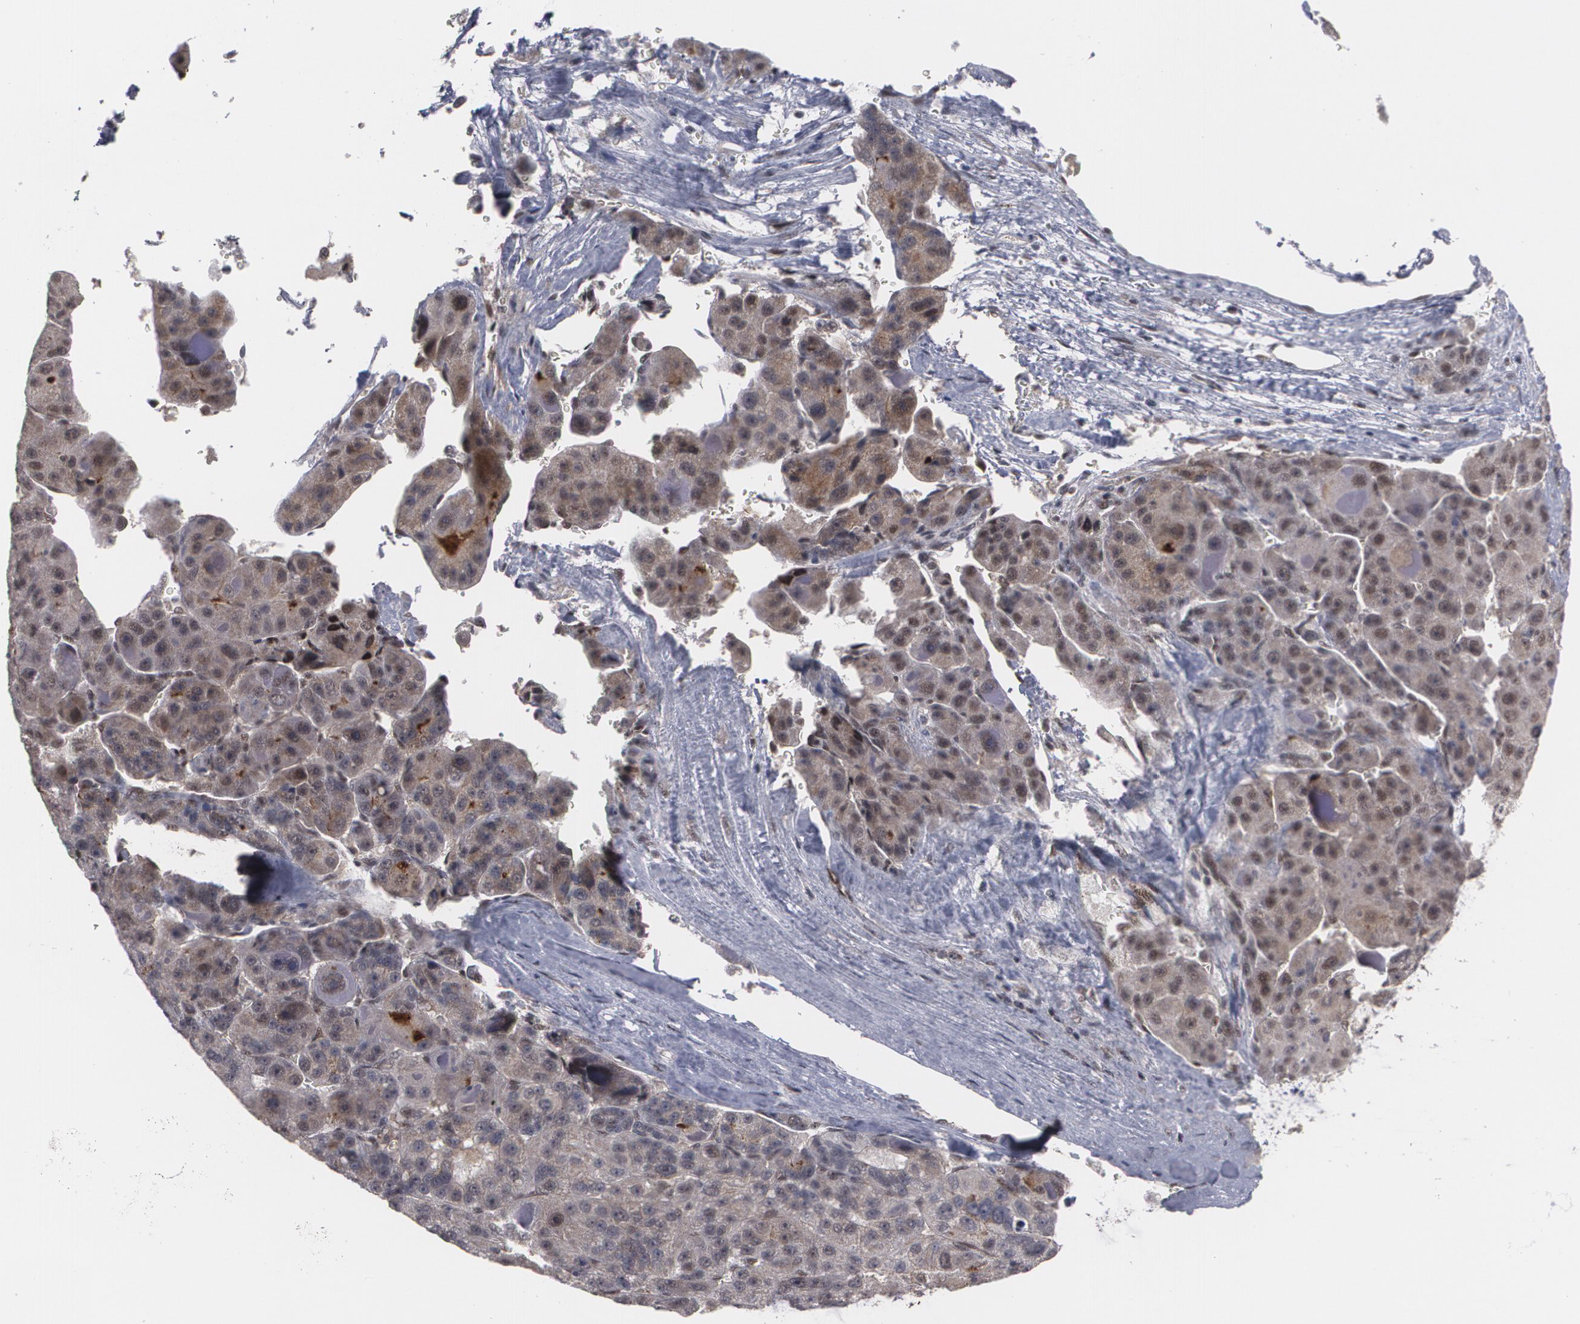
{"staining": {"intensity": "moderate", "quantity": ">75%", "location": "nuclear"}, "tissue": "liver cancer", "cell_type": "Tumor cells", "image_type": "cancer", "snomed": [{"axis": "morphology", "description": "Carcinoma, Hepatocellular, NOS"}, {"axis": "topography", "description": "Liver"}], "caption": "Immunohistochemical staining of liver cancer reveals medium levels of moderate nuclear expression in about >75% of tumor cells.", "gene": "INTS6", "patient": {"sex": "male", "age": 76}}